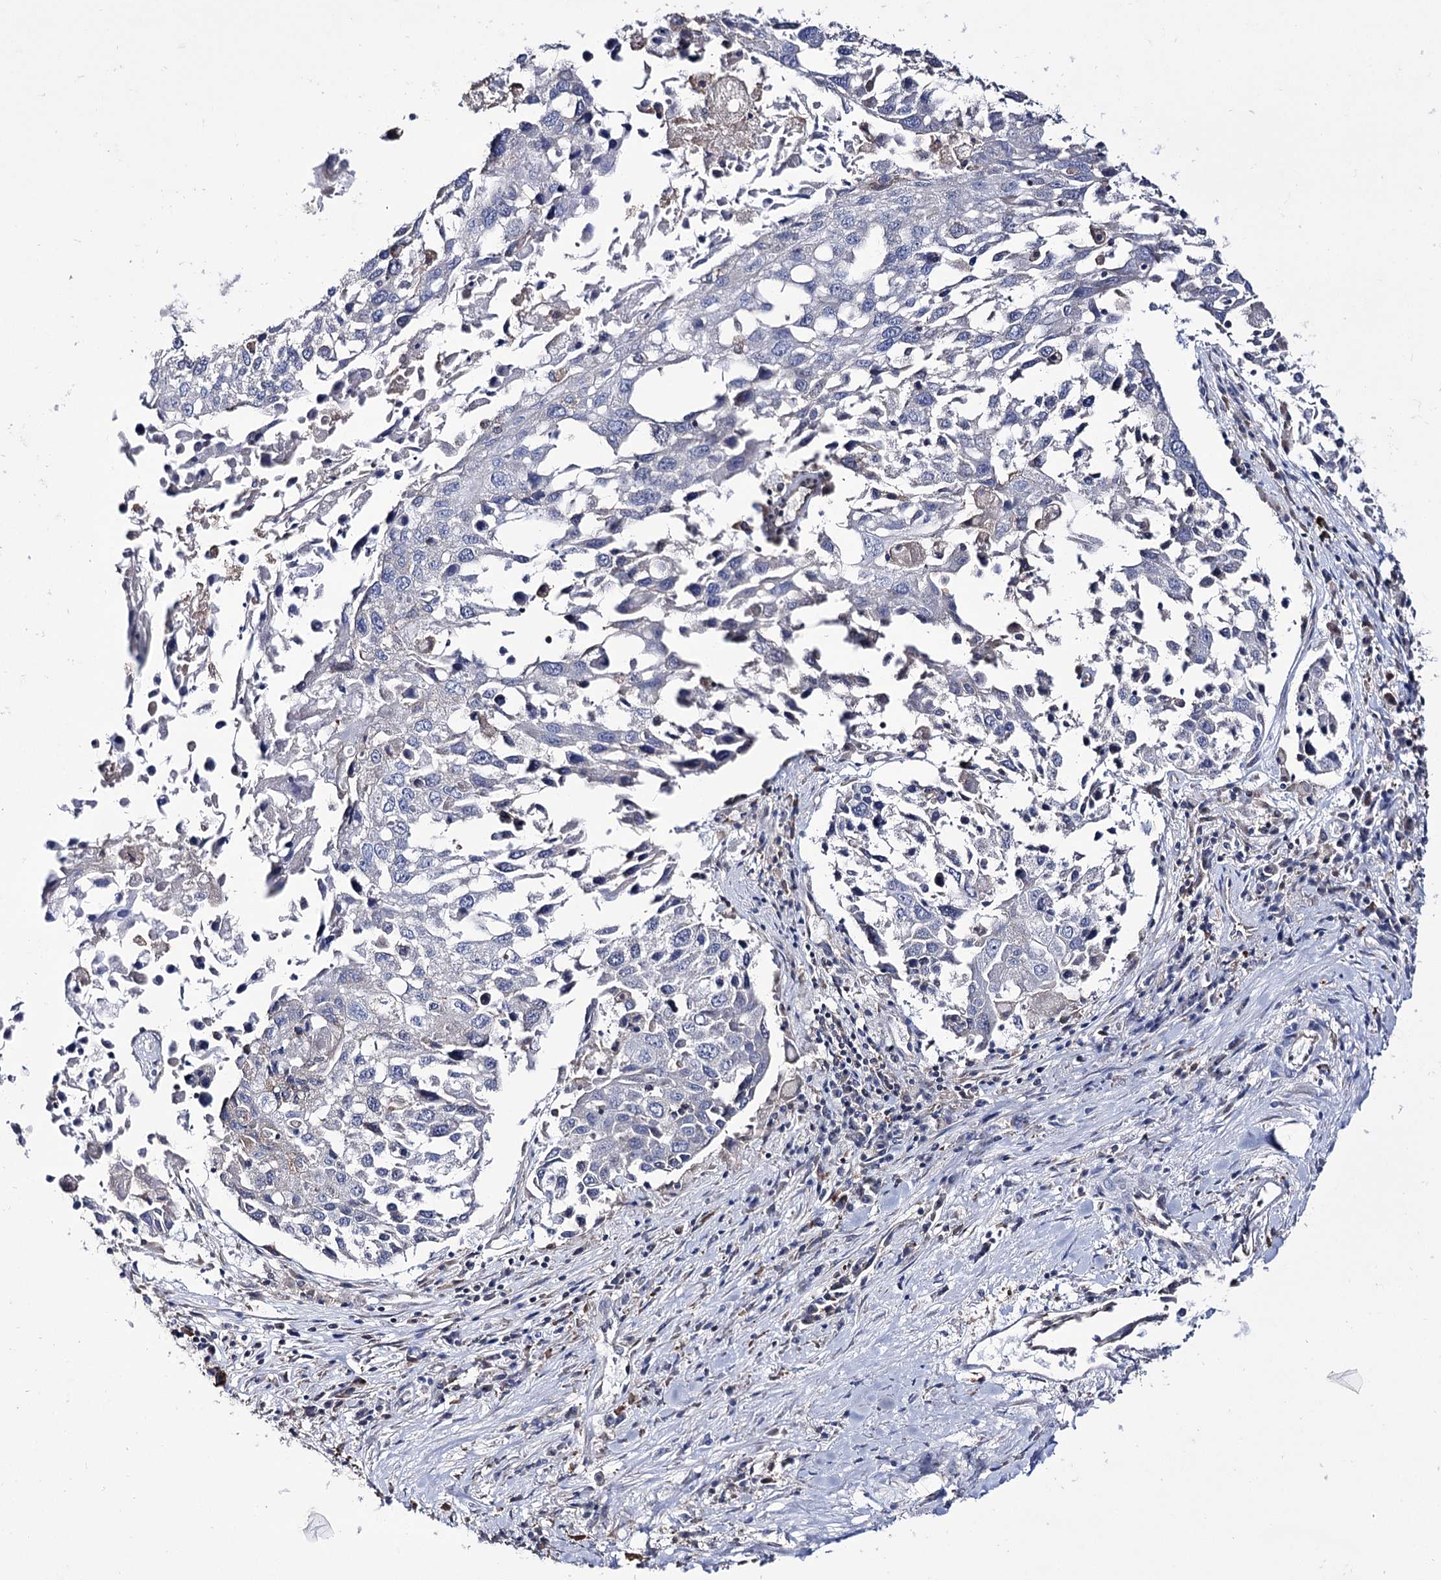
{"staining": {"intensity": "negative", "quantity": "none", "location": "none"}, "tissue": "lung cancer", "cell_type": "Tumor cells", "image_type": "cancer", "snomed": [{"axis": "morphology", "description": "Squamous cell carcinoma, NOS"}, {"axis": "topography", "description": "Lung"}], "caption": "Immunohistochemistry (IHC) image of neoplastic tissue: lung squamous cell carcinoma stained with DAB exhibits no significant protein expression in tumor cells.", "gene": "PTER", "patient": {"sex": "male", "age": 65}}